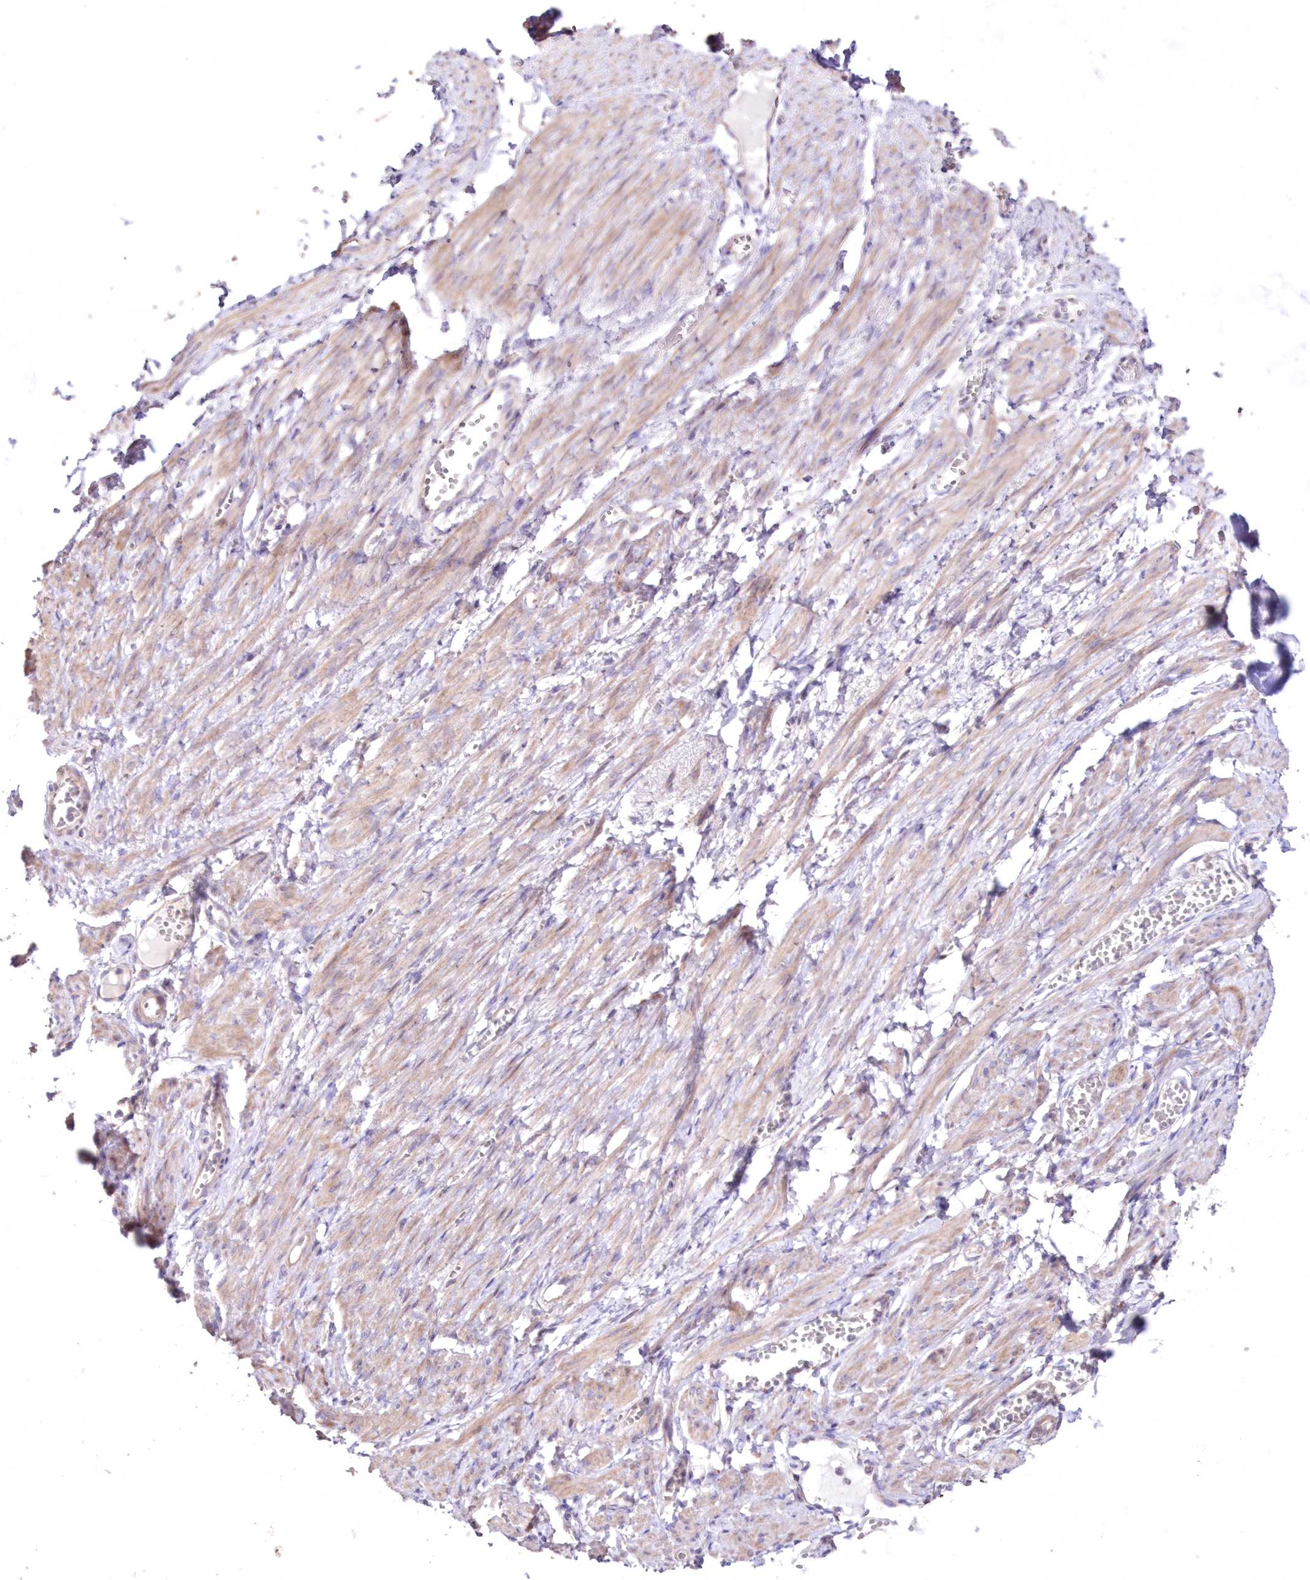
{"staining": {"intensity": "moderate", "quantity": "25%-75%", "location": "cytoplasmic/membranous"}, "tissue": "adipose tissue", "cell_type": "Adipocytes", "image_type": "normal", "snomed": [{"axis": "morphology", "description": "Normal tissue, NOS"}, {"axis": "topography", "description": "Smooth muscle"}, {"axis": "topography", "description": "Peripheral nerve tissue"}], "caption": "Immunohistochemistry (IHC) staining of unremarkable adipose tissue, which exhibits medium levels of moderate cytoplasmic/membranous staining in approximately 25%-75% of adipocytes indicating moderate cytoplasmic/membranous protein expression. The staining was performed using DAB (3,3'-diaminobenzidine) (brown) for protein detection and nuclei were counterstained in hematoxylin (blue).", "gene": "HADHB", "patient": {"sex": "female", "age": 39}}